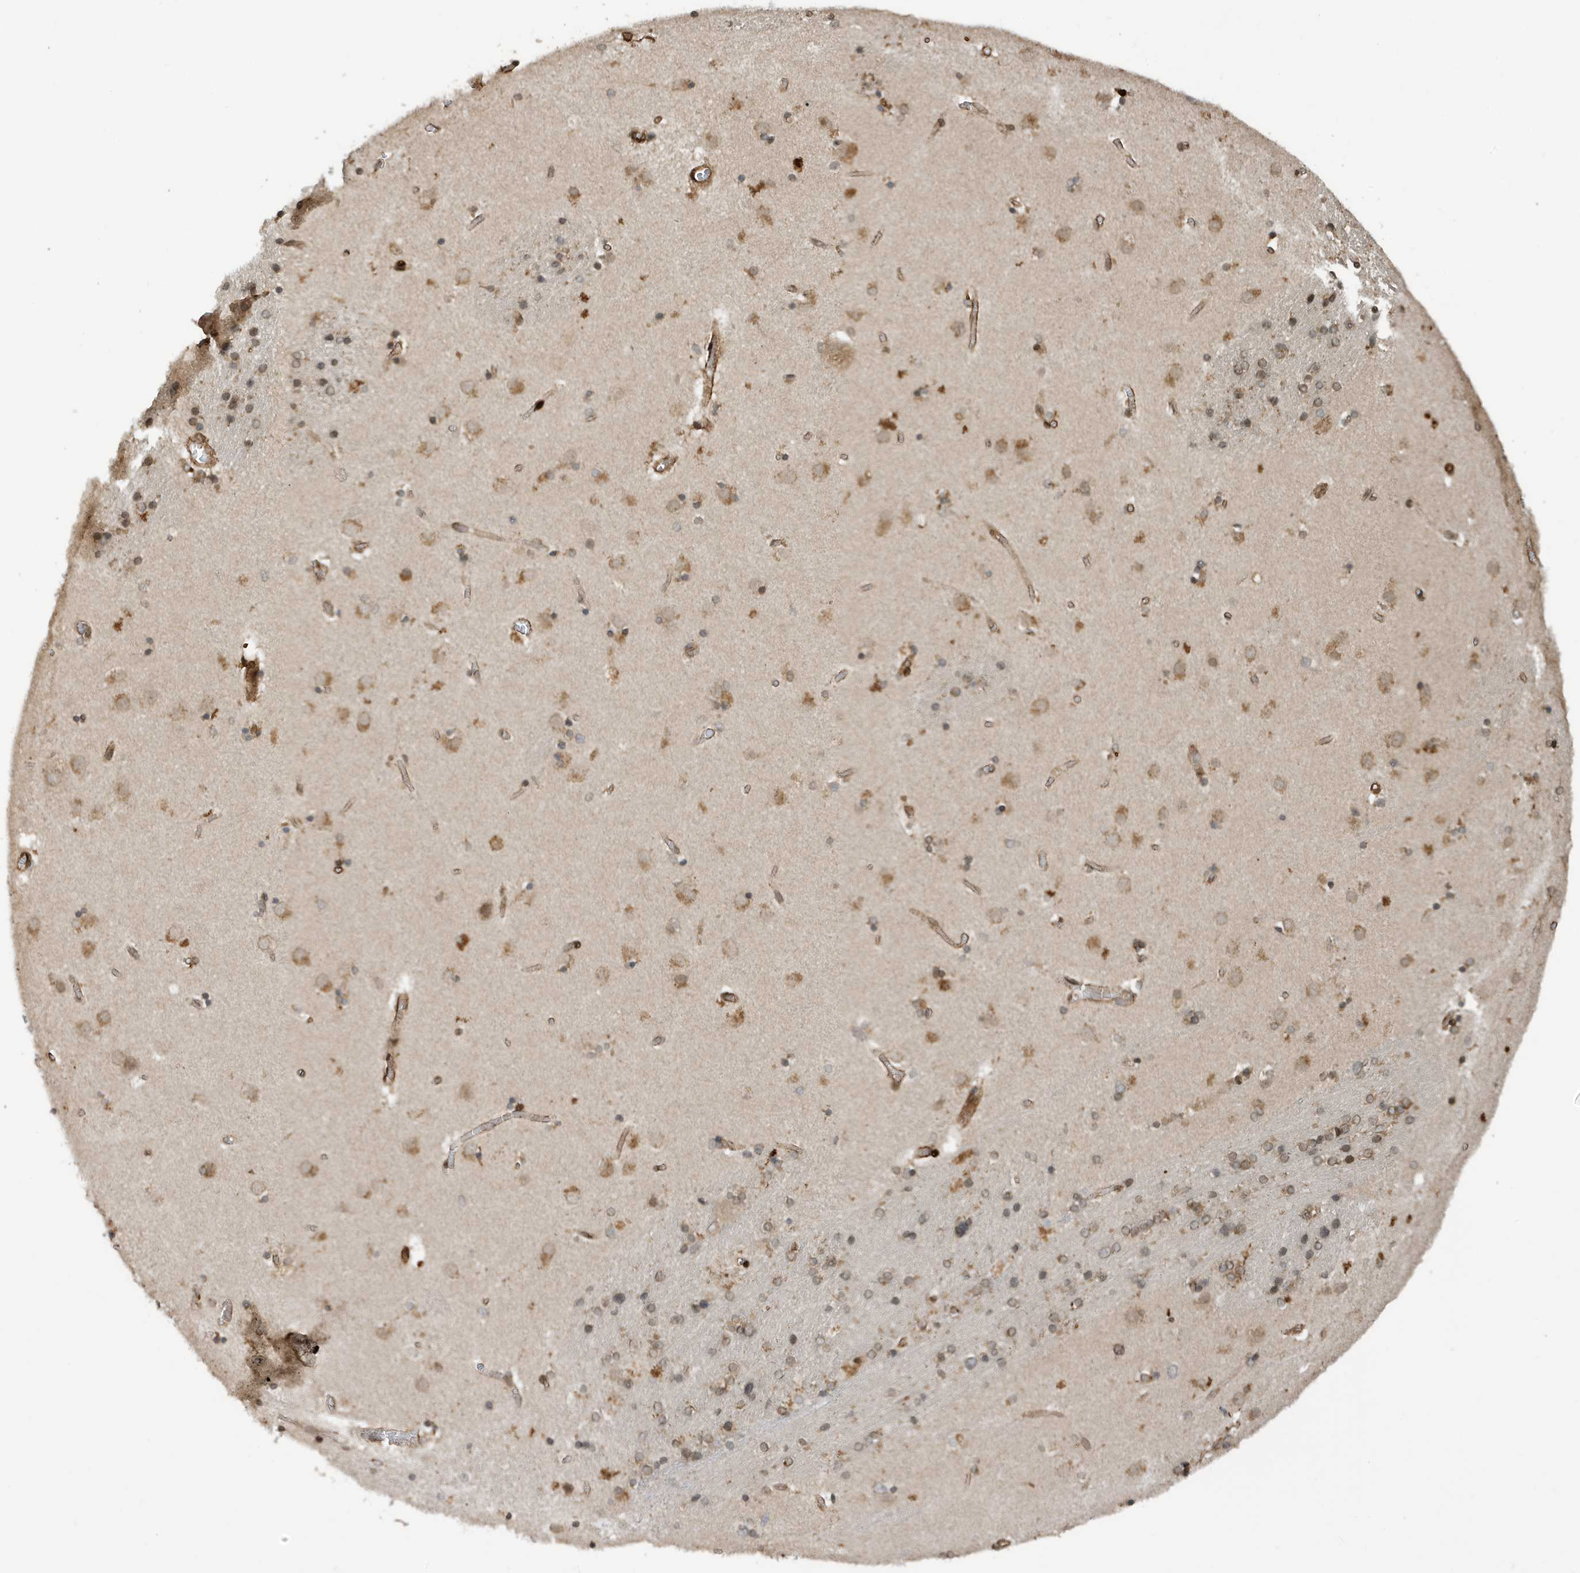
{"staining": {"intensity": "weak", "quantity": "25%-75%", "location": "nuclear"}, "tissue": "caudate", "cell_type": "Glial cells", "image_type": "normal", "snomed": [{"axis": "morphology", "description": "Normal tissue, NOS"}, {"axis": "topography", "description": "Lateral ventricle wall"}], "caption": "The histopathology image reveals staining of unremarkable caudate, revealing weak nuclear protein expression (brown color) within glial cells.", "gene": "DUSP18", "patient": {"sex": "male", "age": 70}}